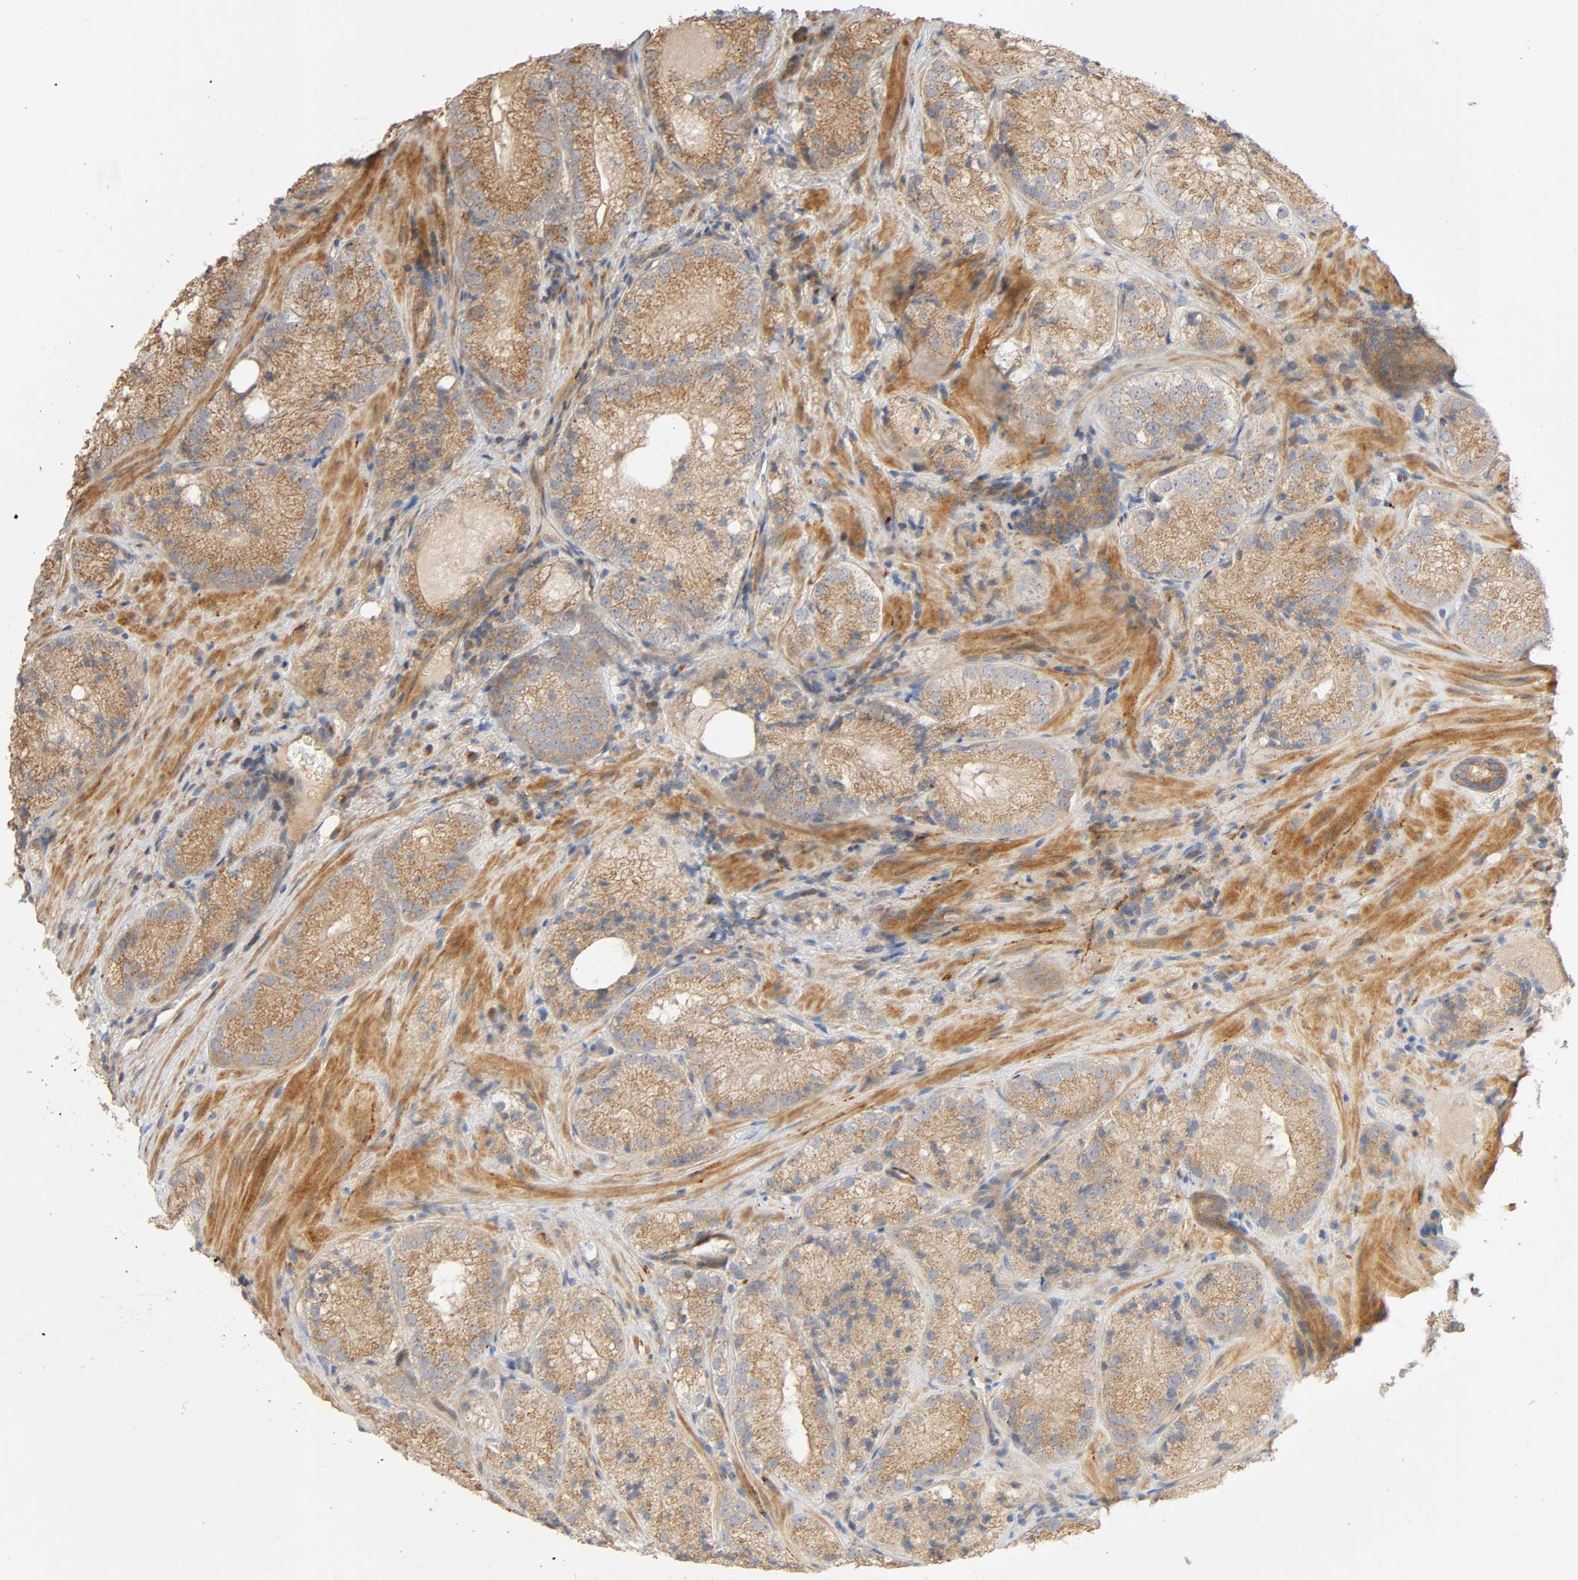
{"staining": {"intensity": "weak", "quantity": ">75%", "location": "cytoplasmic/membranous"}, "tissue": "prostate cancer", "cell_type": "Tumor cells", "image_type": "cancer", "snomed": [{"axis": "morphology", "description": "Adenocarcinoma, Low grade"}, {"axis": "topography", "description": "Prostate"}], "caption": "Prostate cancer stained with a brown dye demonstrates weak cytoplasmic/membranous positive staining in about >75% of tumor cells.", "gene": "SGSM1", "patient": {"sex": "male", "age": 60}}